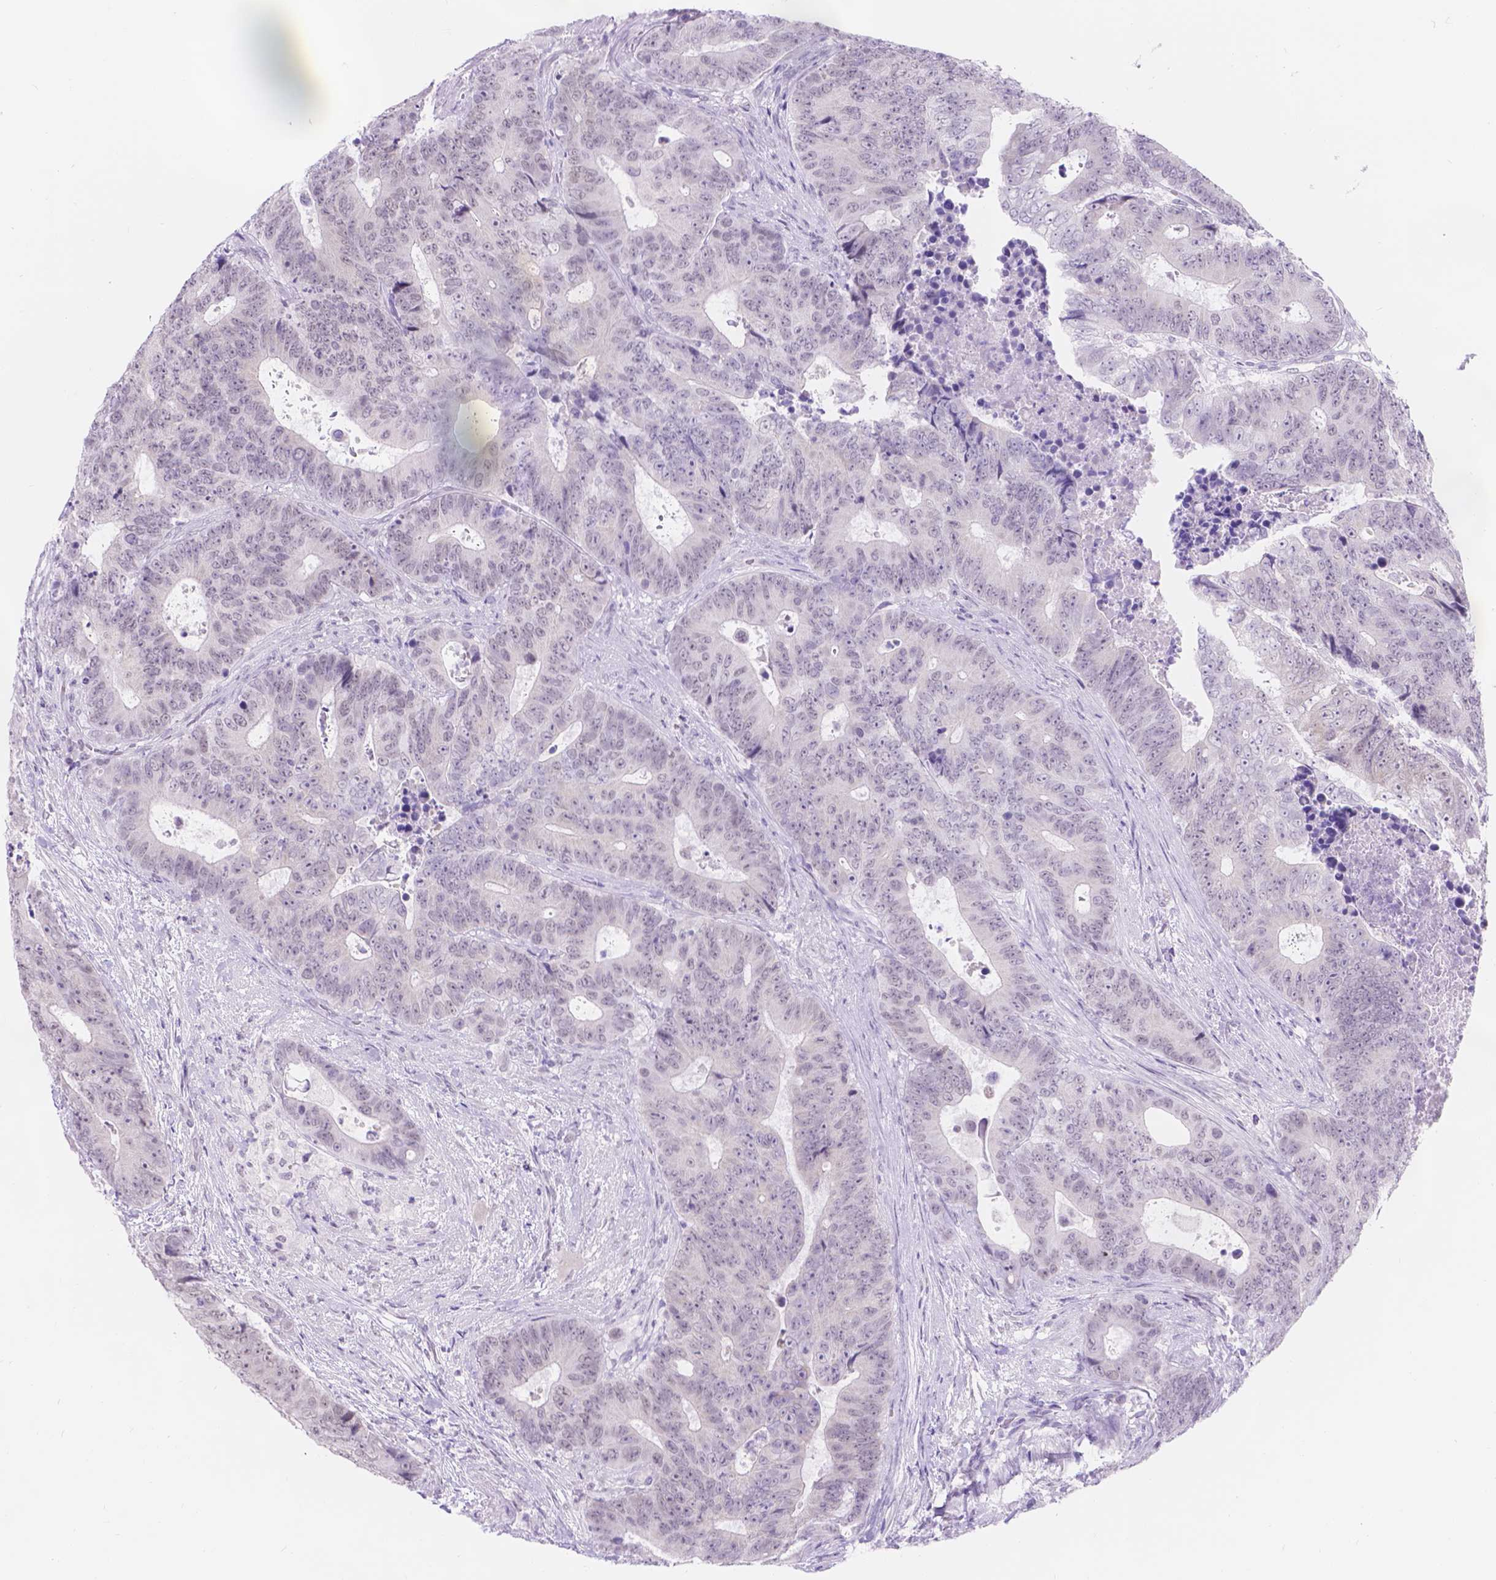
{"staining": {"intensity": "negative", "quantity": "none", "location": "none"}, "tissue": "colorectal cancer", "cell_type": "Tumor cells", "image_type": "cancer", "snomed": [{"axis": "morphology", "description": "Adenocarcinoma, NOS"}, {"axis": "topography", "description": "Colon"}], "caption": "Micrograph shows no significant protein expression in tumor cells of colorectal cancer (adenocarcinoma).", "gene": "DCC", "patient": {"sex": "female", "age": 48}}